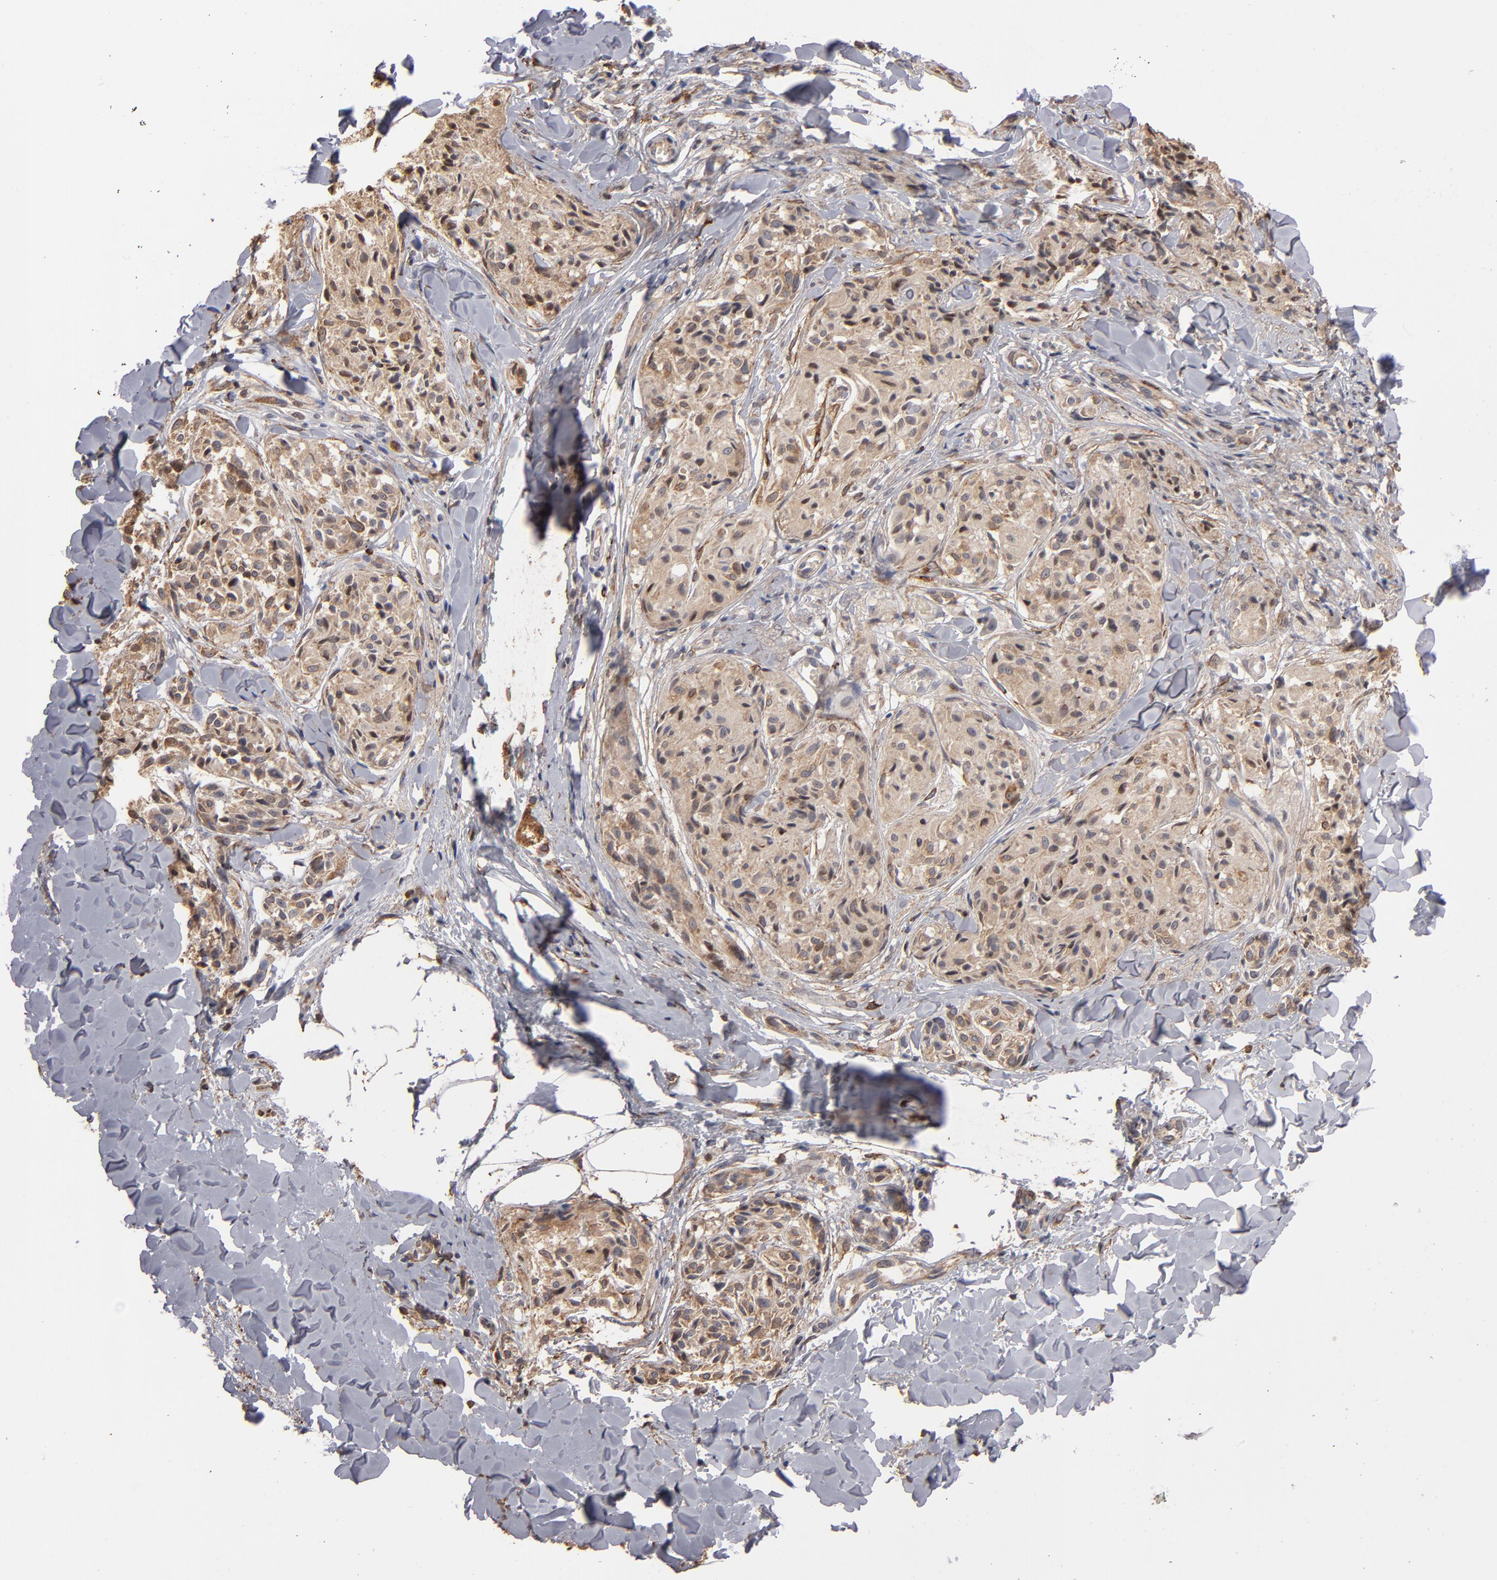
{"staining": {"intensity": "weak", "quantity": ">75%", "location": "cytoplasmic/membranous,nuclear"}, "tissue": "melanoma", "cell_type": "Tumor cells", "image_type": "cancer", "snomed": [{"axis": "morphology", "description": "Malignant melanoma, Metastatic site"}, {"axis": "topography", "description": "Skin"}], "caption": "IHC of human melanoma displays low levels of weak cytoplasmic/membranous and nuclear staining in approximately >75% of tumor cells.", "gene": "PGRMC1", "patient": {"sex": "female", "age": 66}}